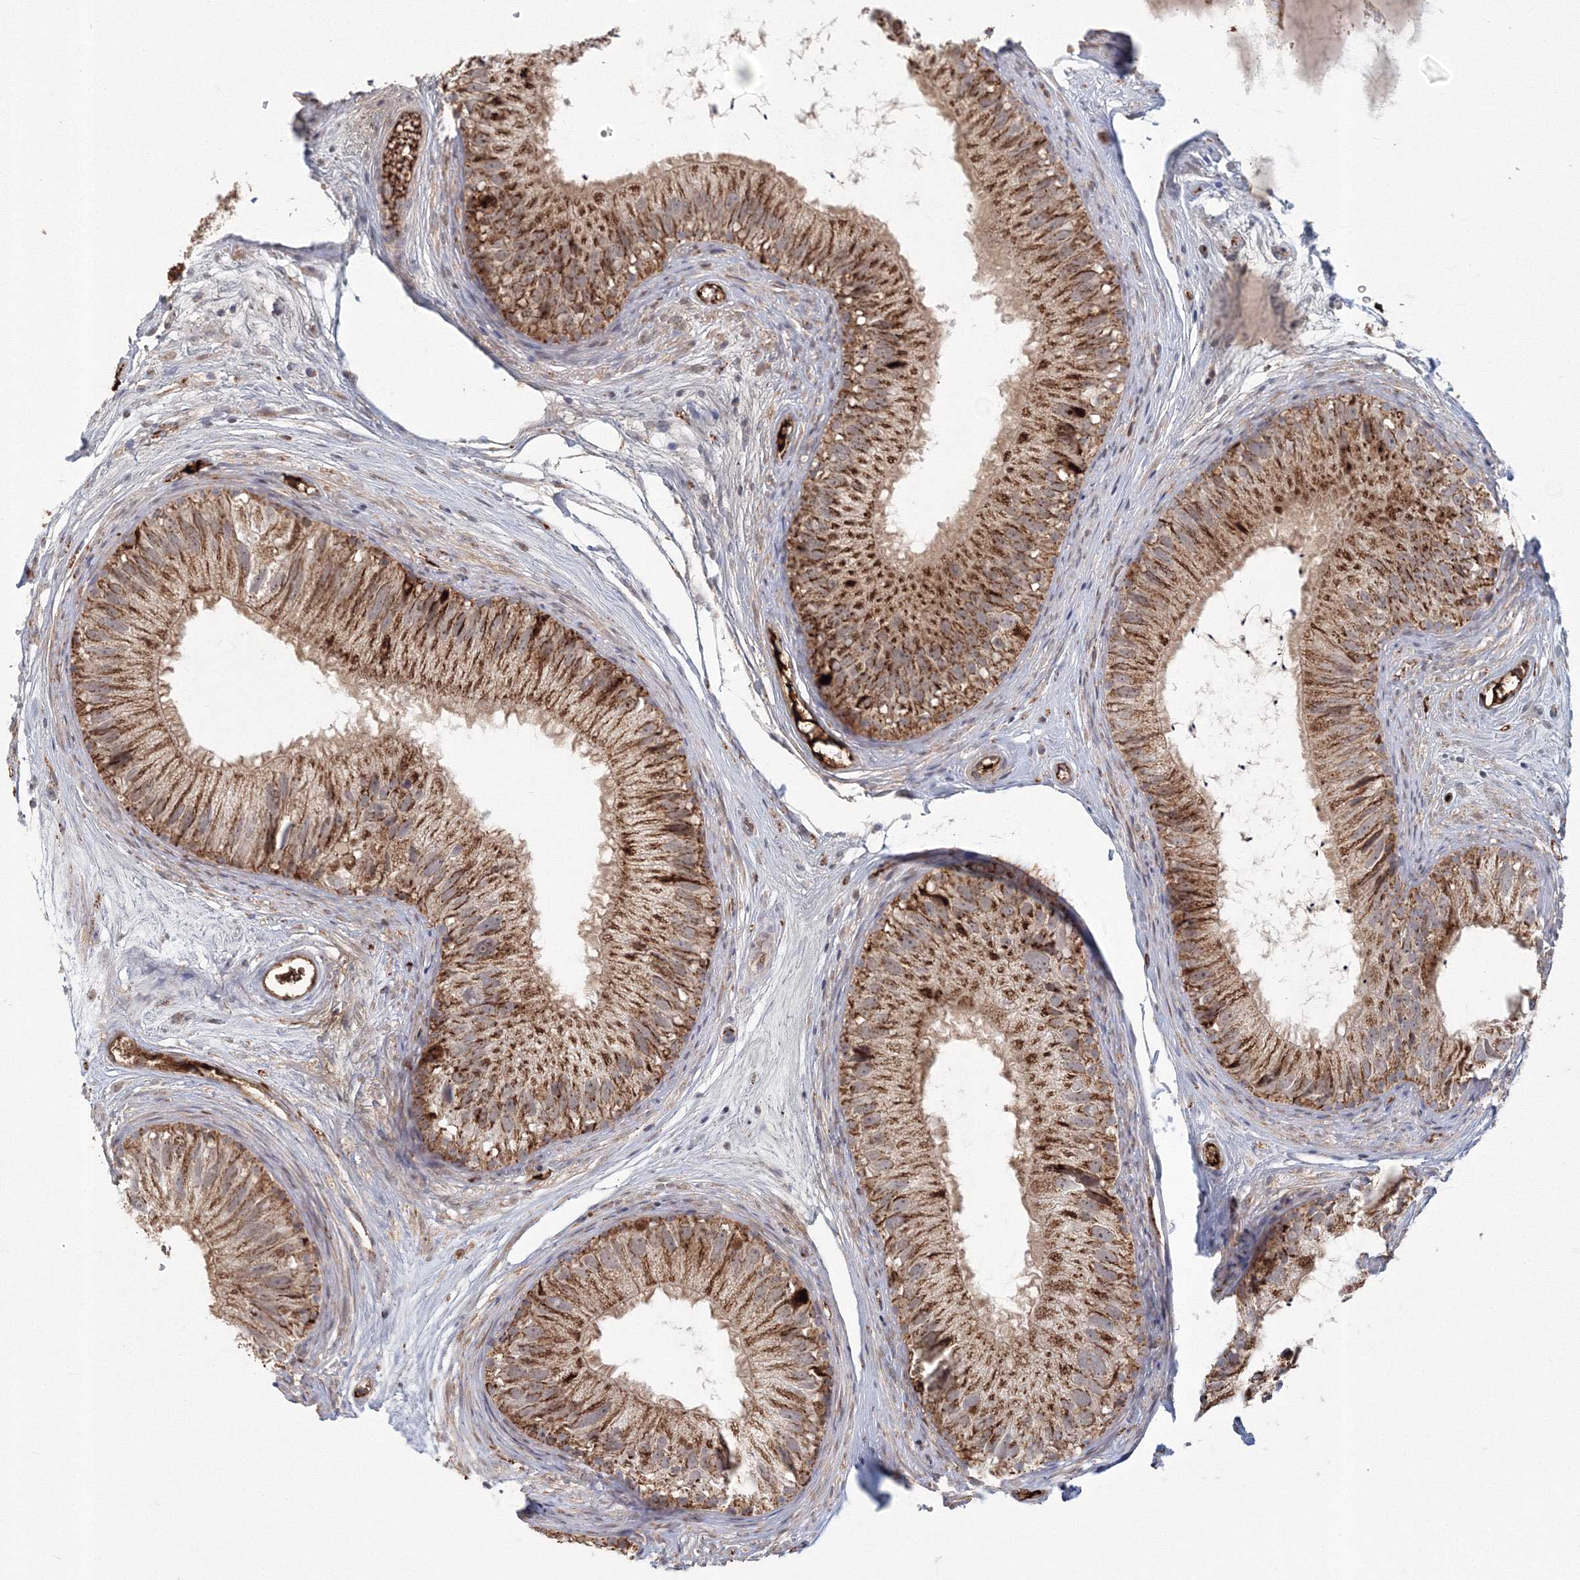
{"staining": {"intensity": "strong", "quantity": "25%-75%", "location": "cytoplasmic/membranous"}, "tissue": "epididymis", "cell_type": "Glandular cells", "image_type": "normal", "snomed": [{"axis": "morphology", "description": "Normal tissue, NOS"}, {"axis": "topography", "description": "Epididymis"}], "caption": "Immunohistochemistry (IHC) of benign epididymis demonstrates high levels of strong cytoplasmic/membranous expression in about 25%-75% of glandular cells. Using DAB (3,3'-diaminobenzidine) (brown) and hematoxylin (blue) stains, captured at high magnification using brightfield microscopy.", "gene": "GRPEL1", "patient": {"sex": "male", "age": 77}}